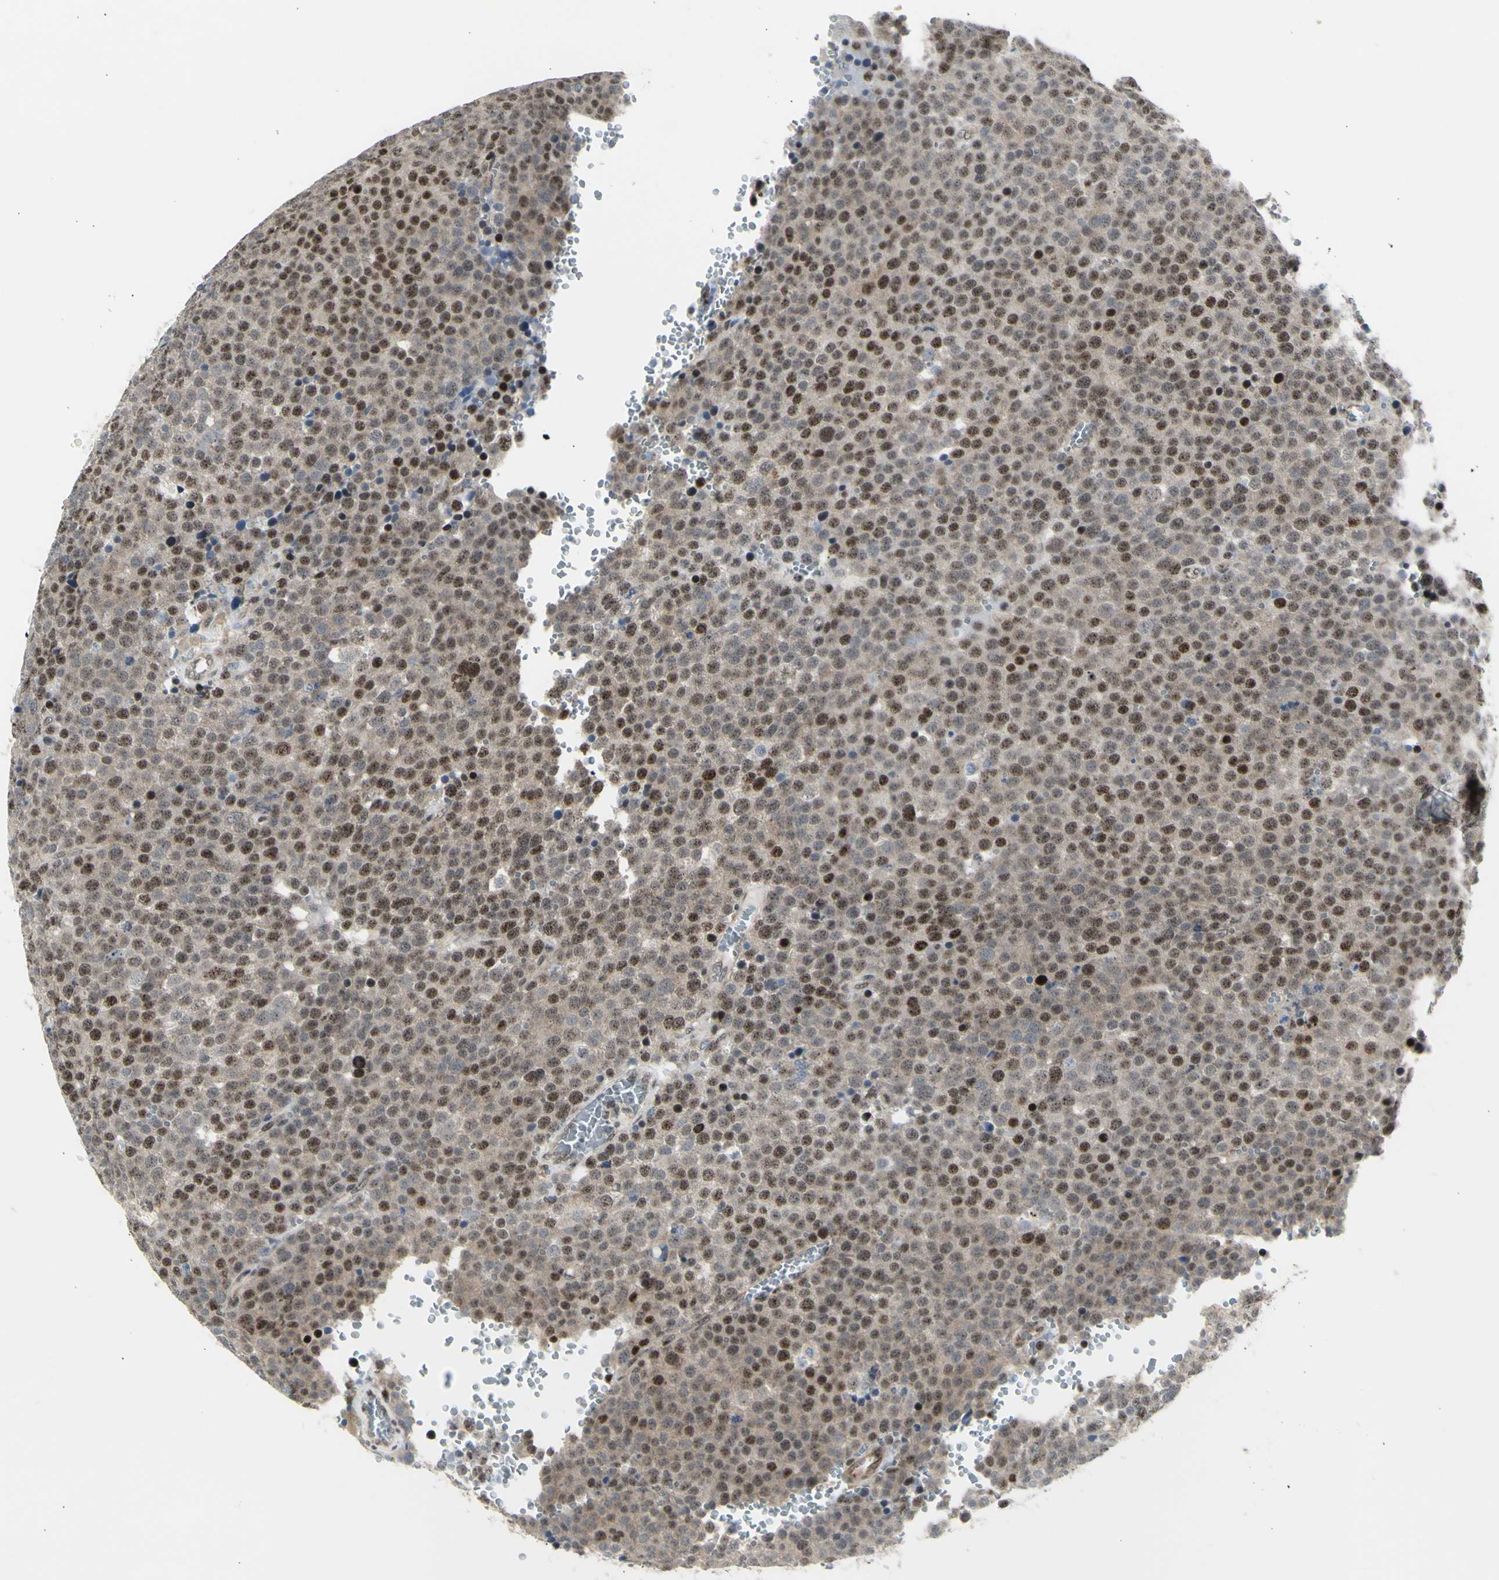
{"staining": {"intensity": "strong", "quantity": ">75%", "location": "cytoplasmic/membranous,nuclear"}, "tissue": "testis cancer", "cell_type": "Tumor cells", "image_type": "cancer", "snomed": [{"axis": "morphology", "description": "Seminoma, NOS"}, {"axis": "topography", "description": "Testis"}], "caption": "This is an image of immunohistochemistry (IHC) staining of testis seminoma, which shows strong expression in the cytoplasmic/membranous and nuclear of tumor cells.", "gene": "DHRS7B", "patient": {"sex": "male", "age": 71}}